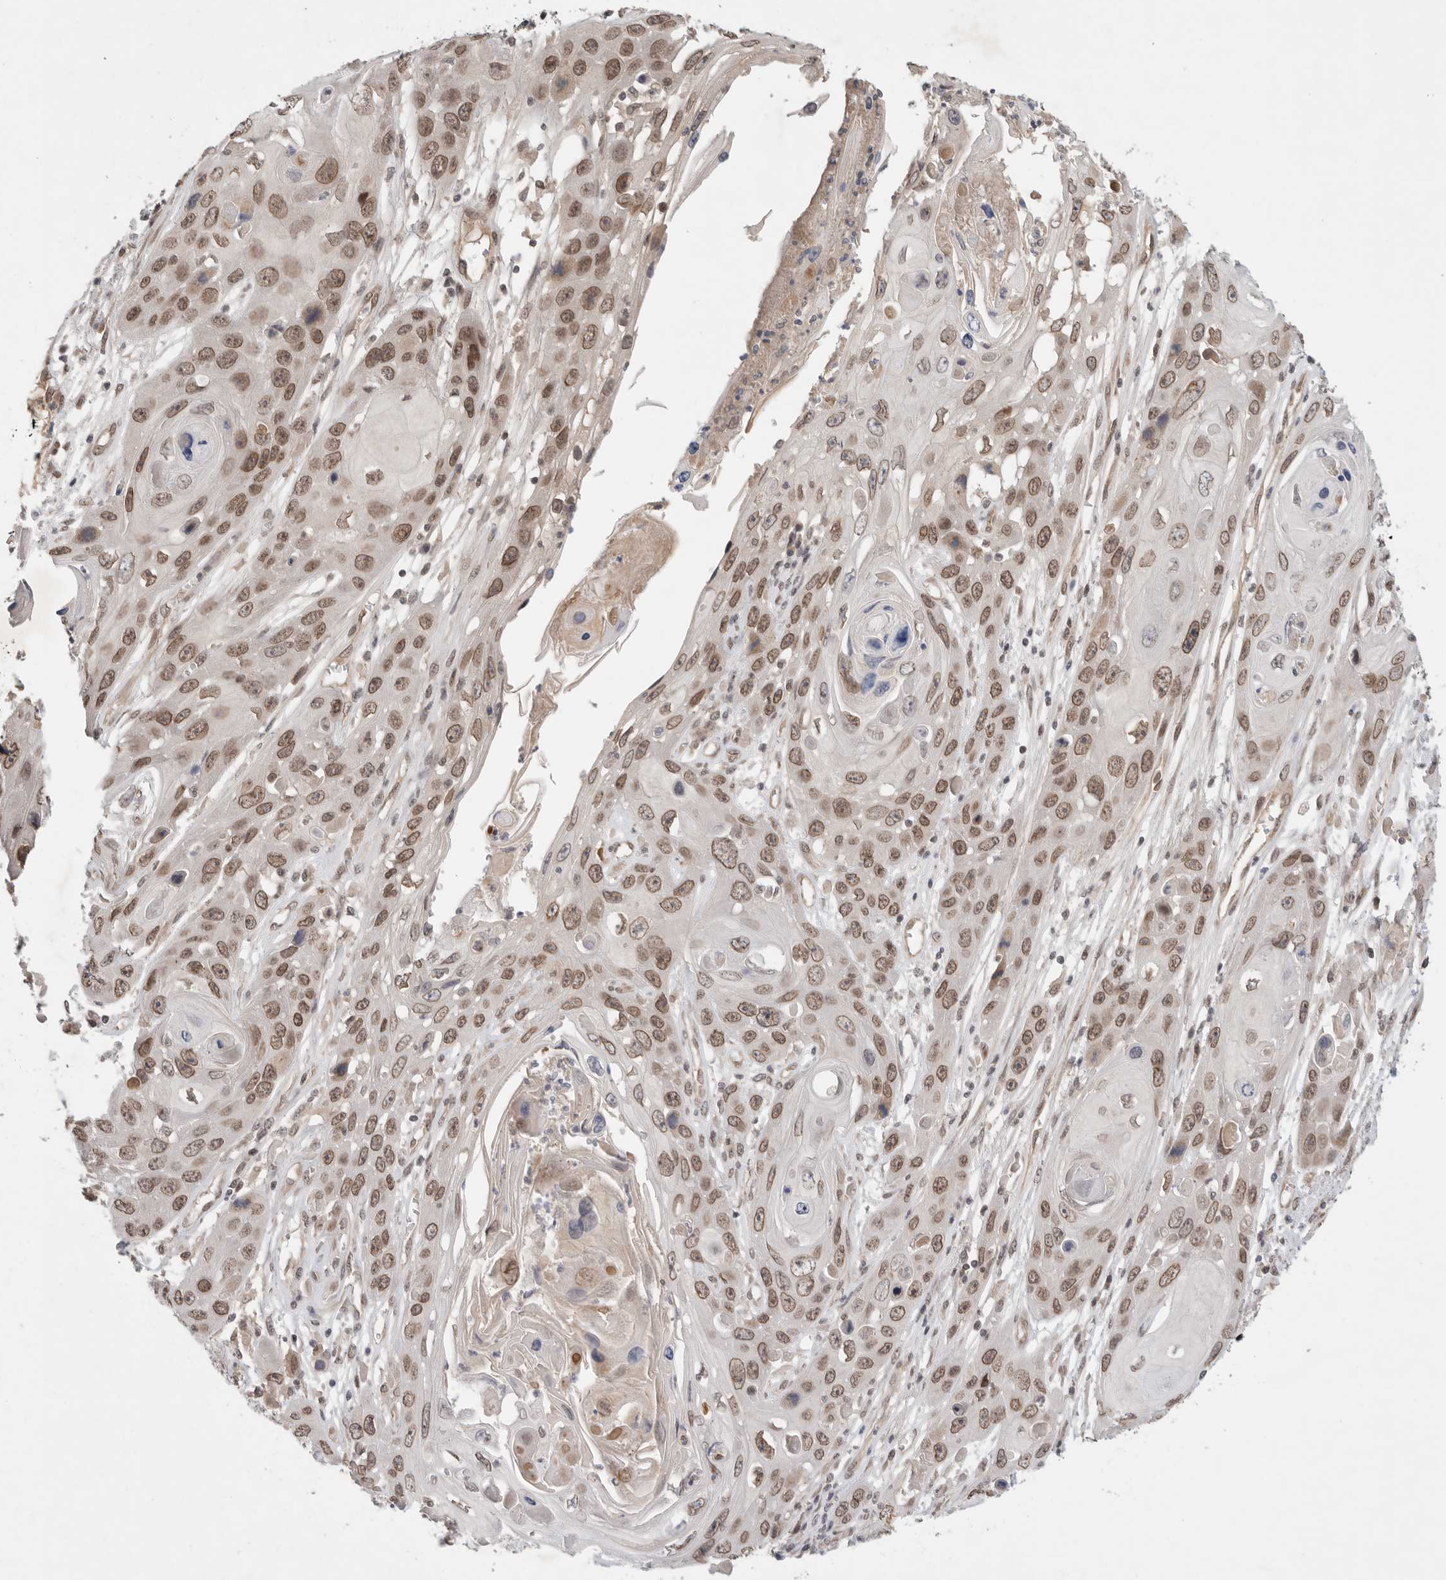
{"staining": {"intensity": "moderate", "quantity": ">75%", "location": "cytoplasmic/membranous,nuclear"}, "tissue": "skin cancer", "cell_type": "Tumor cells", "image_type": "cancer", "snomed": [{"axis": "morphology", "description": "Squamous cell carcinoma, NOS"}, {"axis": "topography", "description": "Skin"}], "caption": "Skin cancer (squamous cell carcinoma) was stained to show a protein in brown. There is medium levels of moderate cytoplasmic/membranous and nuclear positivity in about >75% of tumor cells.", "gene": "LEMD3", "patient": {"sex": "male", "age": 55}}